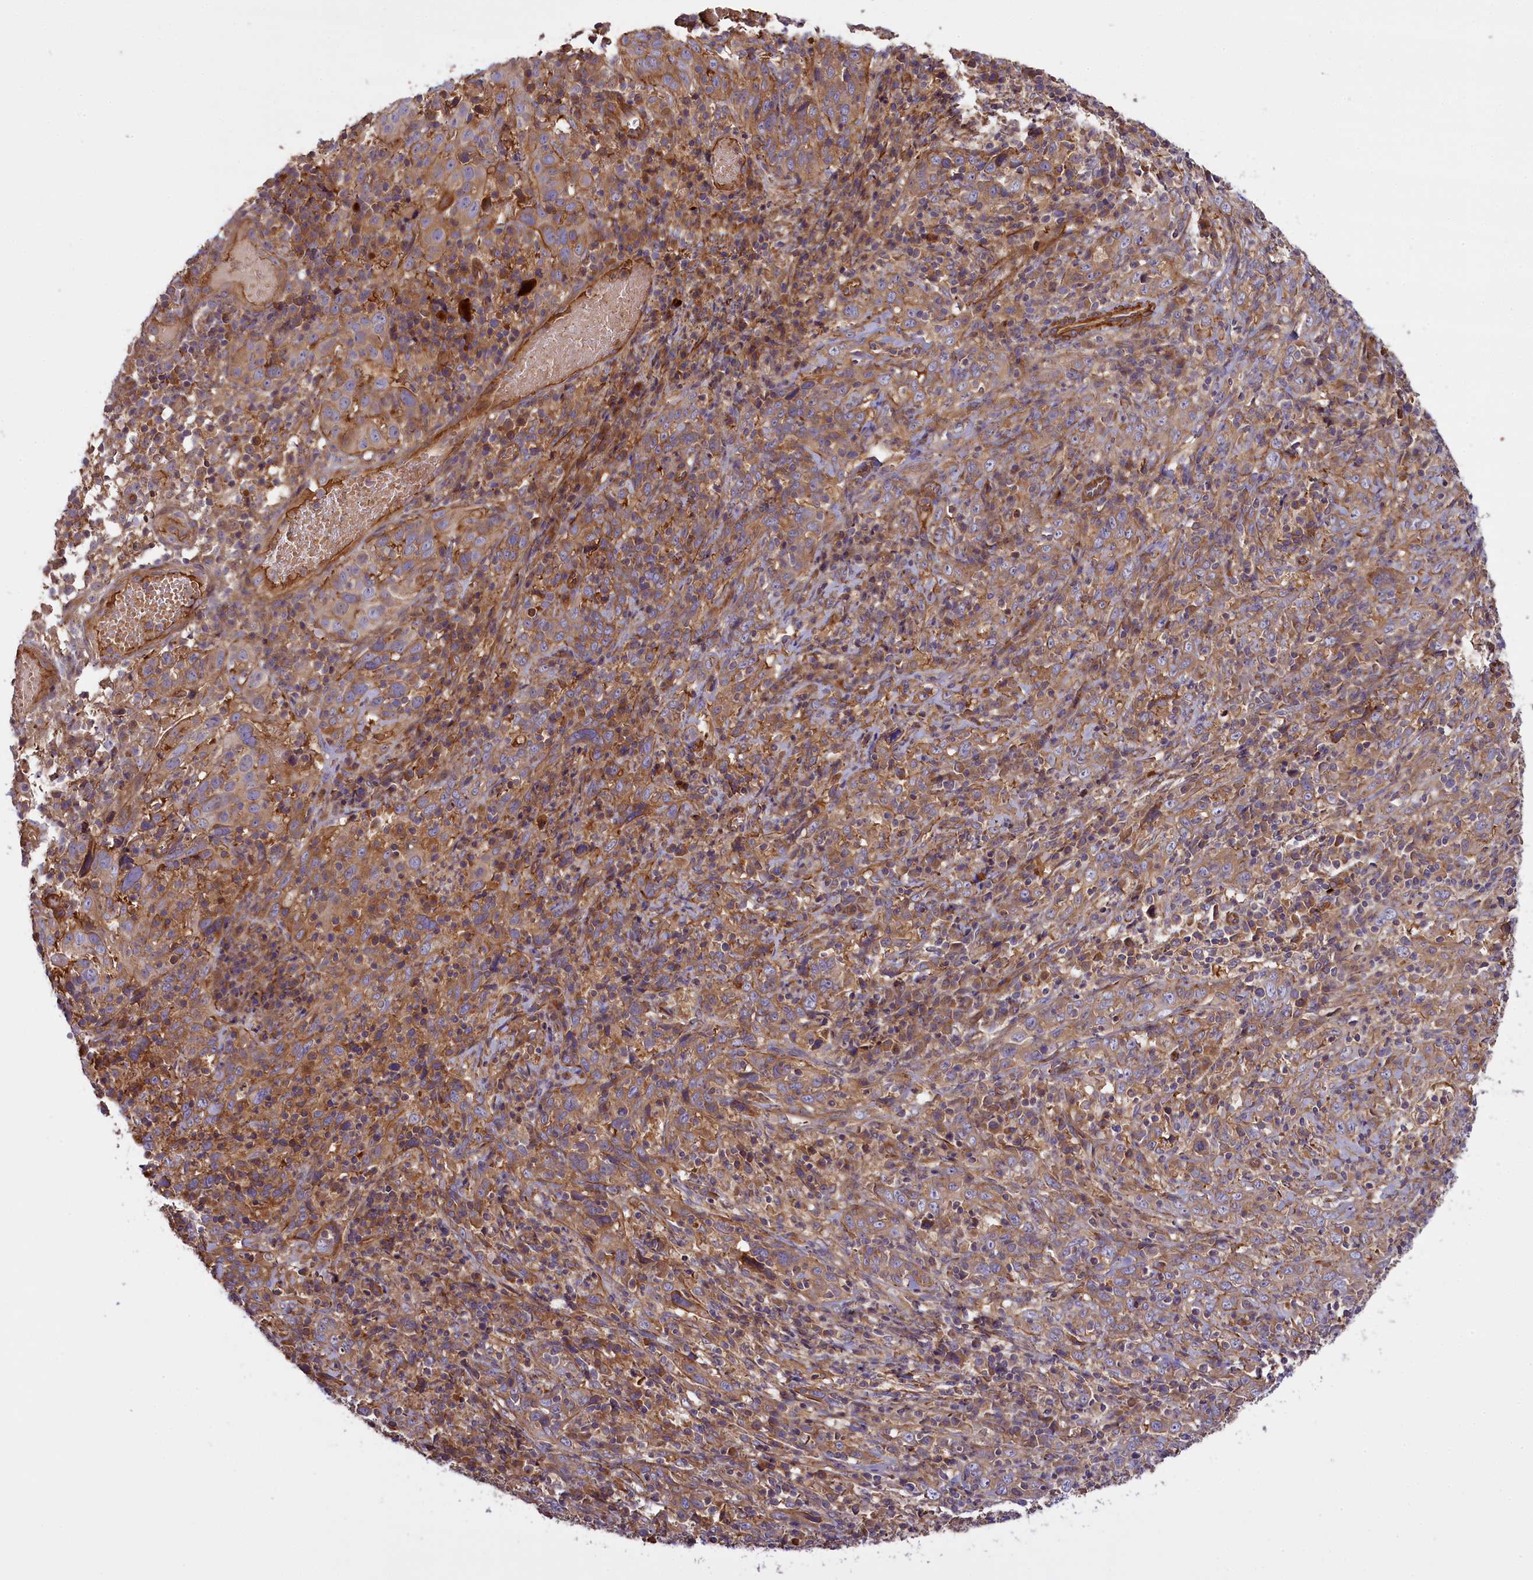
{"staining": {"intensity": "weak", "quantity": ">75%", "location": "cytoplasmic/membranous"}, "tissue": "cervical cancer", "cell_type": "Tumor cells", "image_type": "cancer", "snomed": [{"axis": "morphology", "description": "Squamous cell carcinoma, NOS"}, {"axis": "topography", "description": "Cervix"}], "caption": "Protein expression analysis of human squamous cell carcinoma (cervical) reveals weak cytoplasmic/membranous staining in about >75% of tumor cells. (DAB (3,3'-diaminobenzidine) IHC, brown staining for protein, blue staining for nuclei).", "gene": "FUZ", "patient": {"sex": "female", "age": 46}}